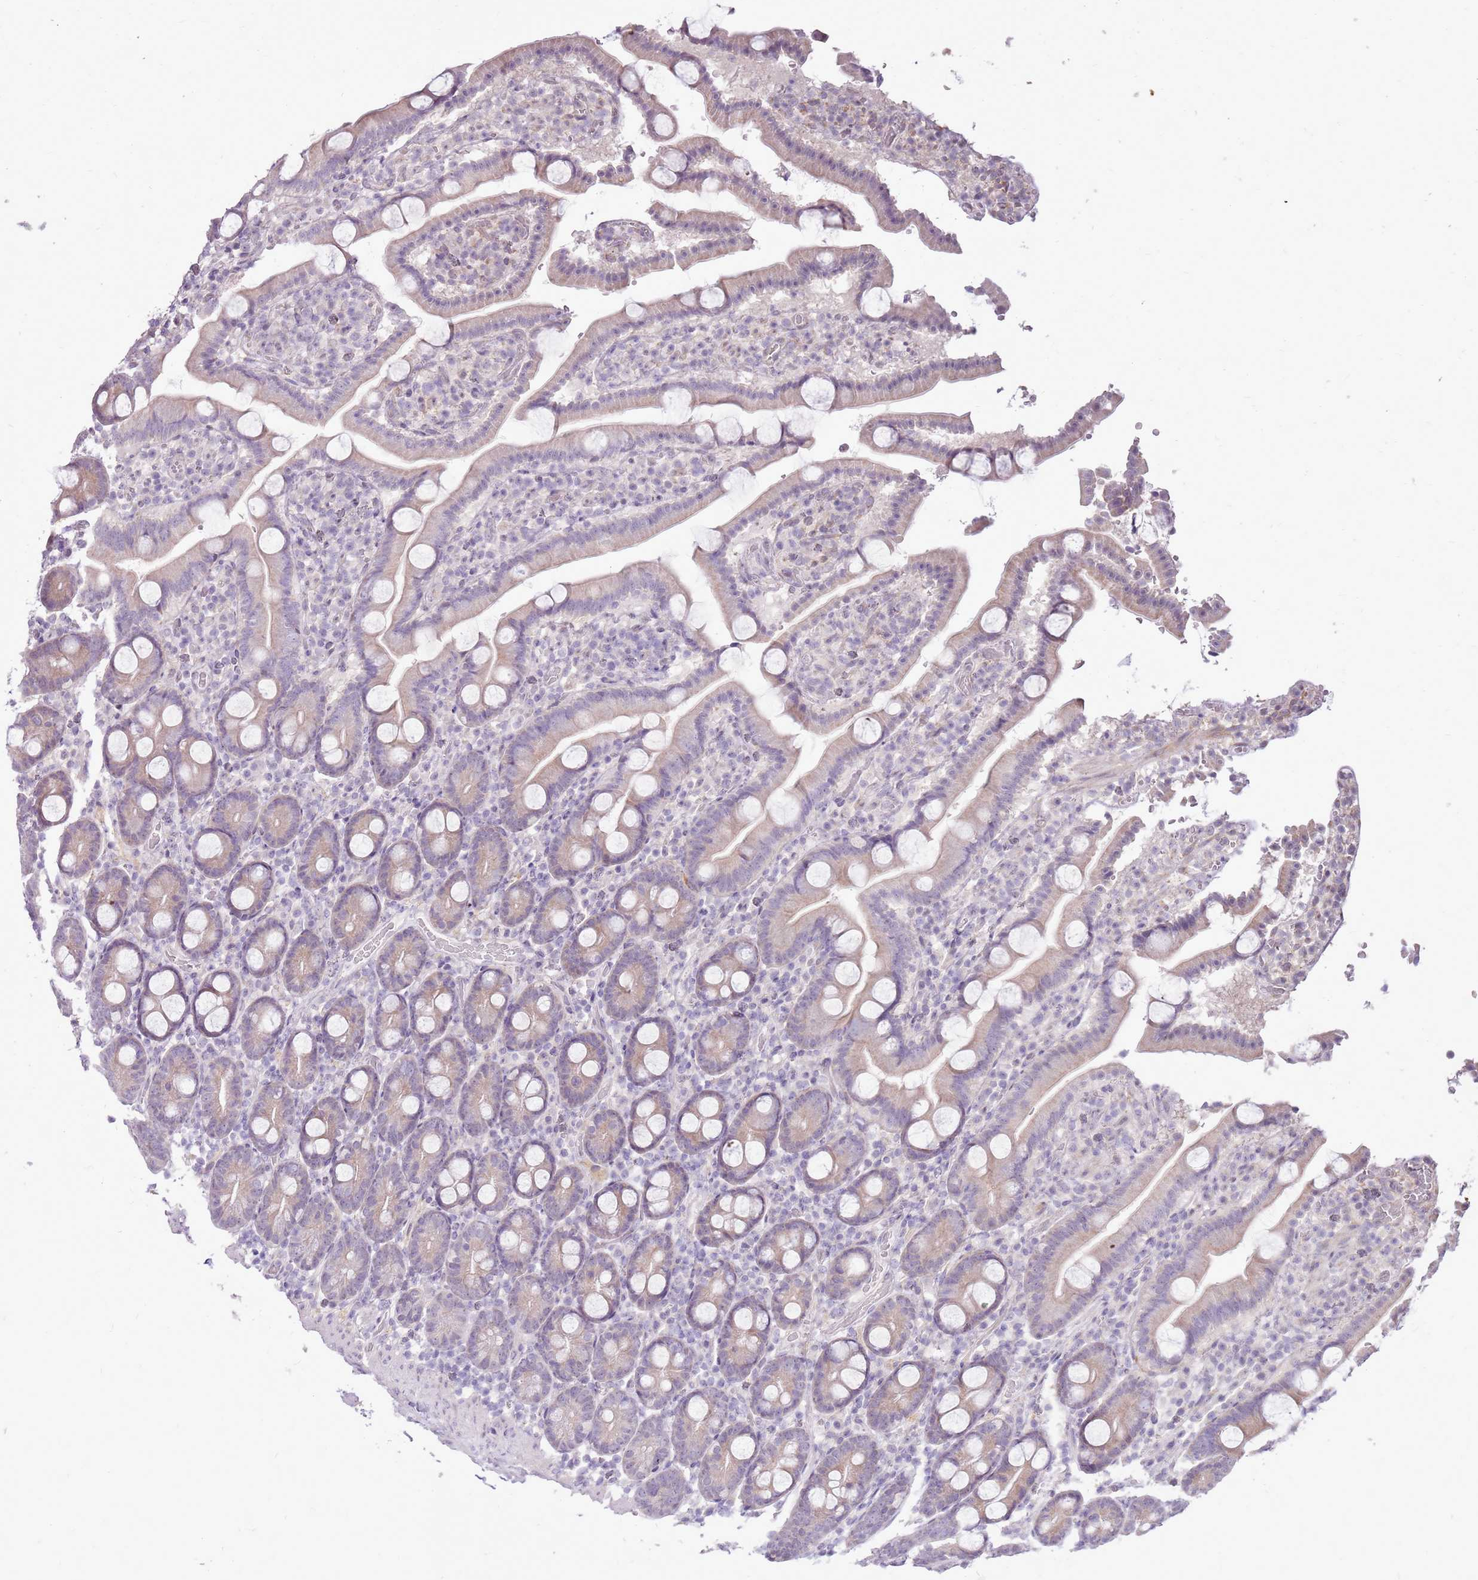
{"staining": {"intensity": "weak", "quantity": "25%-75%", "location": "cytoplasmic/membranous"}, "tissue": "duodenum", "cell_type": "Glandular cells", "image_type": "normal", "snomed": [{"axis": "morphology", "description": "Normal tissue, NOS"}, {"axis": "topography", "description": "Duodenum"}], "caption": "Benign duodenum shows weak cytoplasmic/membranous staining in approximately 25%-75% of glandular cells, visualized by immunohistochemistry. Nuclei are stained in blue.", "gene": "UGGT2", "patient": {"sex": "male", "age": 55}}